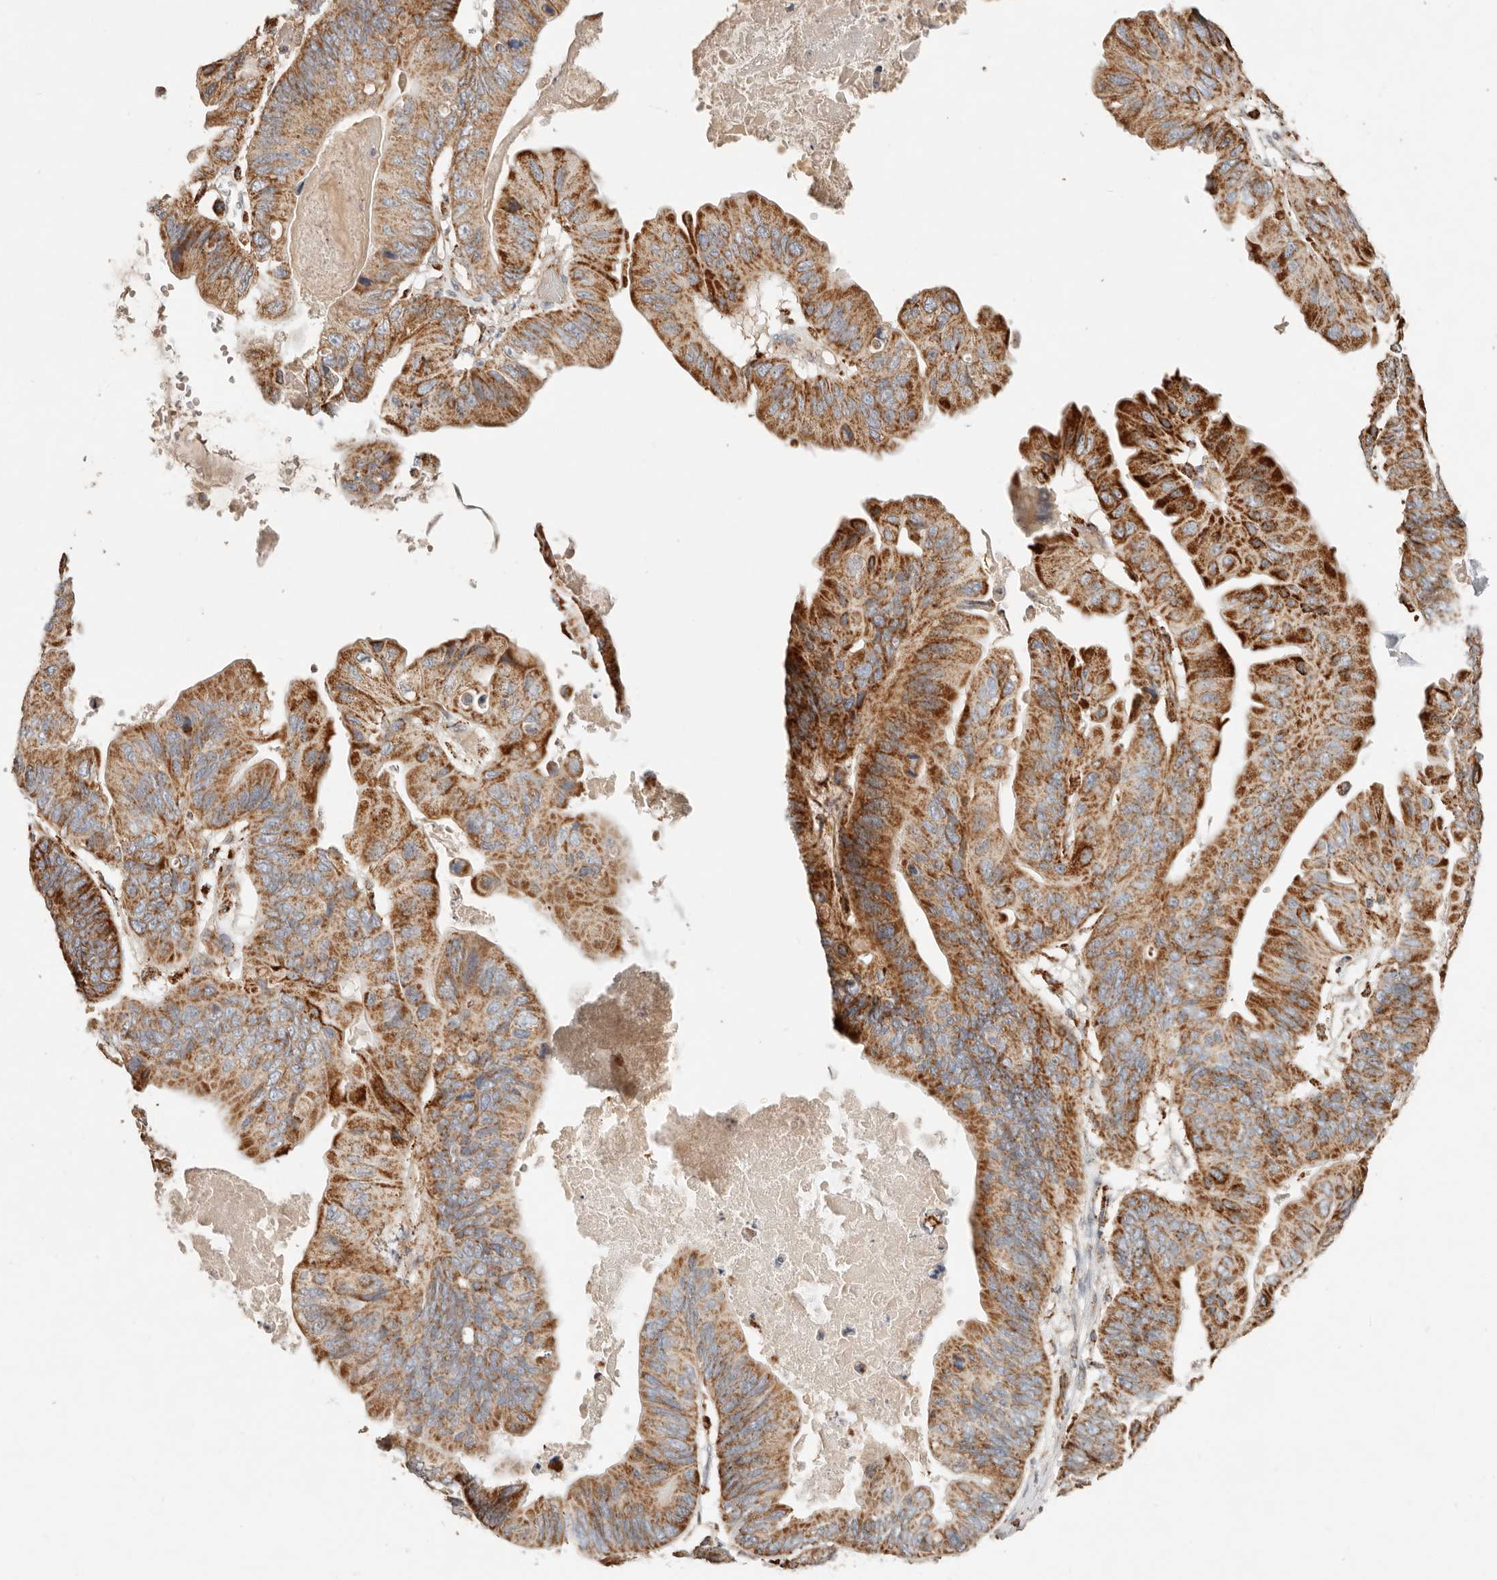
{"staining": {"intensity": "strong", "quantity": ">75%", "location": "cytoplasmic/membranous"}, "tissue": "ovarian cancer", "cell_type": "Tumor cells", "image_type": "cancer", "snomed": [{"axis": "morphology", "description": "Cystadenocarcinoma, mucinous, NOS"}, {"axis": "topography", "description": "Ovary"}], "caption": "Human ovarian mucinous cystadenocarcinoma stained for a protein (brown) reveals strong cytoplasmic/membranous positive staining in about >75% of tumor cells.", "gene": "ARHGEF10L", "patient": {"sex": "female", "age": 61}}